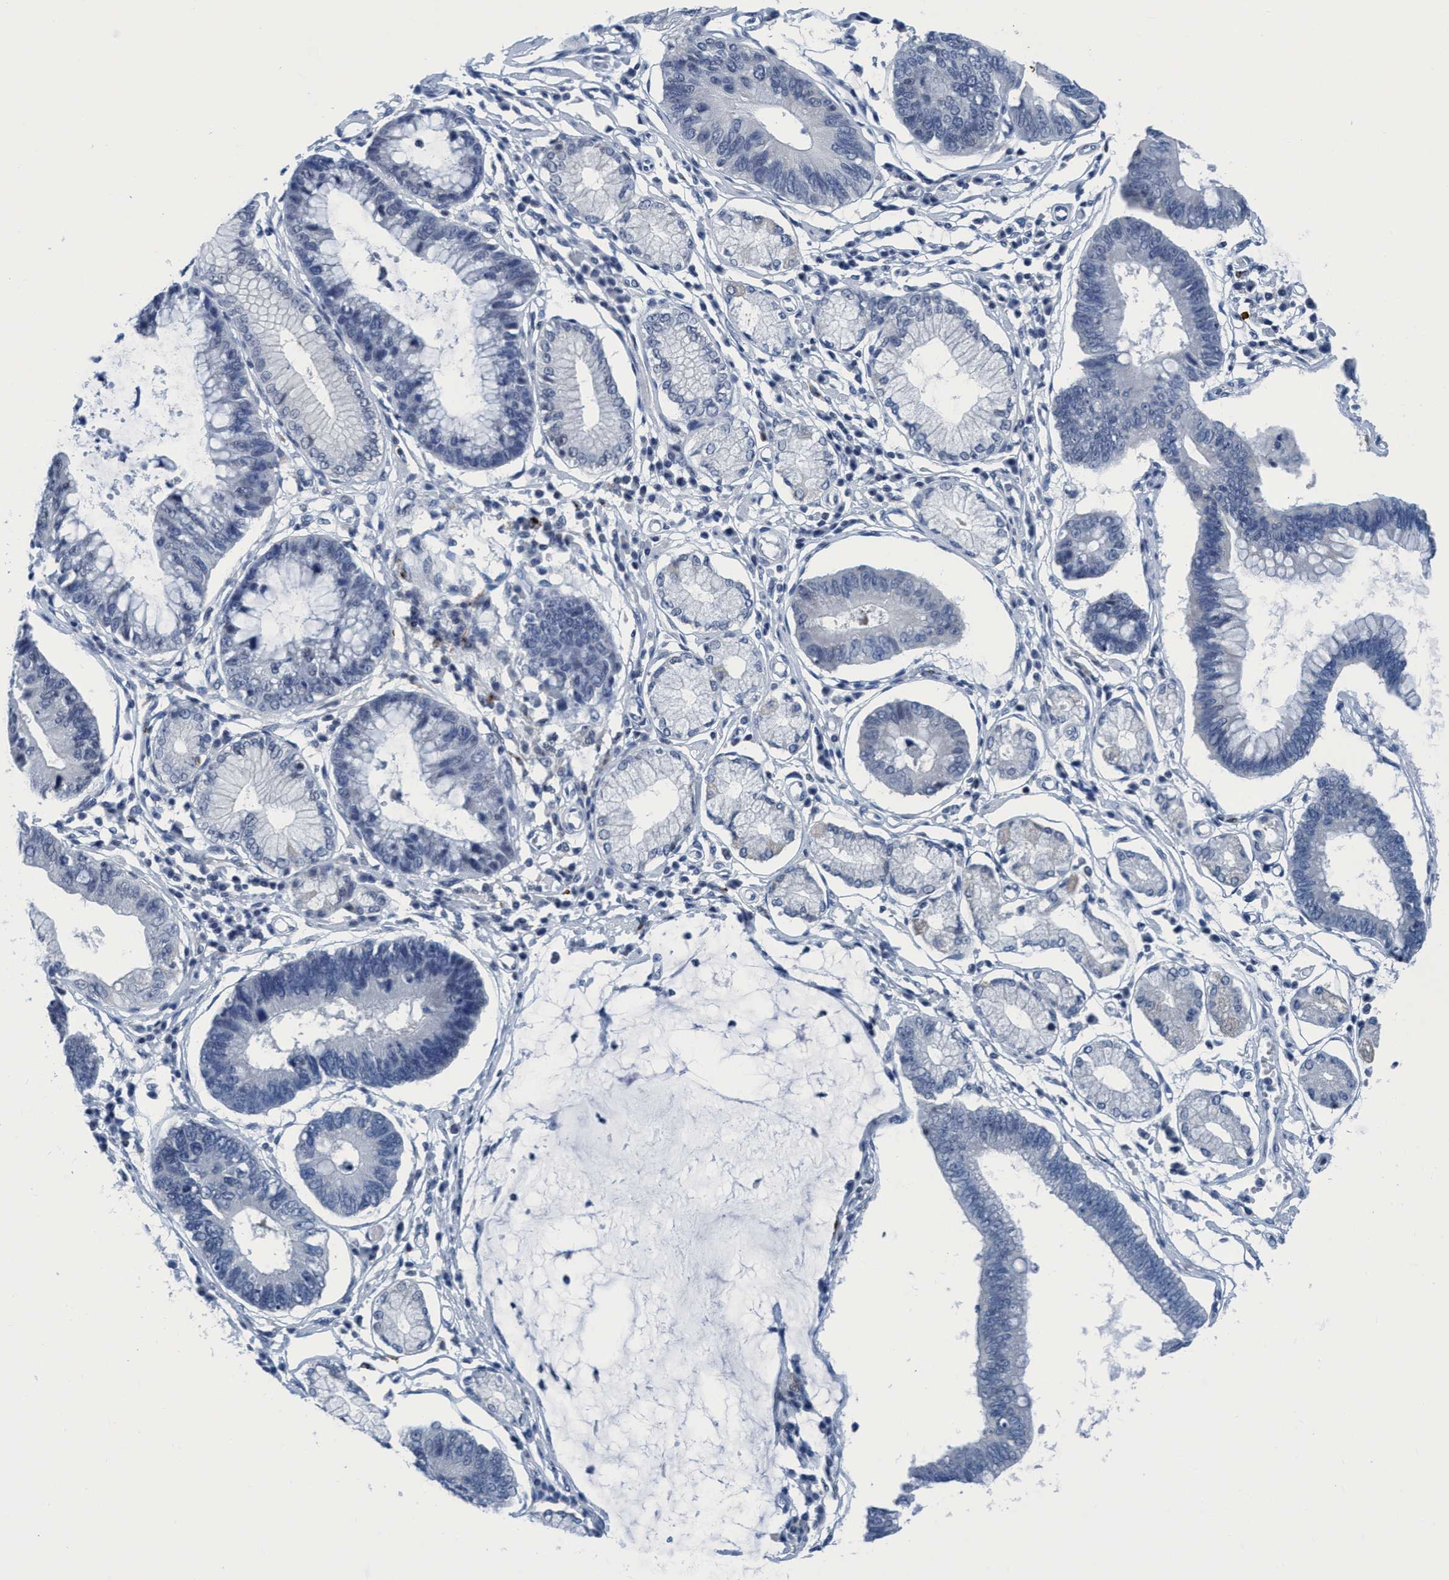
{"staining": {"intensity": "negative", "quantity": "none", "location": "none"}, "tissue": "stomach cancer", "cell_type": "Tumor cells", "image_type": "cancer", "snomed": [{"axis": "morphology", "description": "Adenocarcinoma, NOS"}, {"axis": "topography", "description": "Stomach"}], "caption": "This is an immunohistochemistry (IHC) photomicrograph of stomach cancer (adenocarcinoma). There is no expression in tumor cells.", "gene": "DNAI1", "patient": {"sex": "male", "age": 59}}